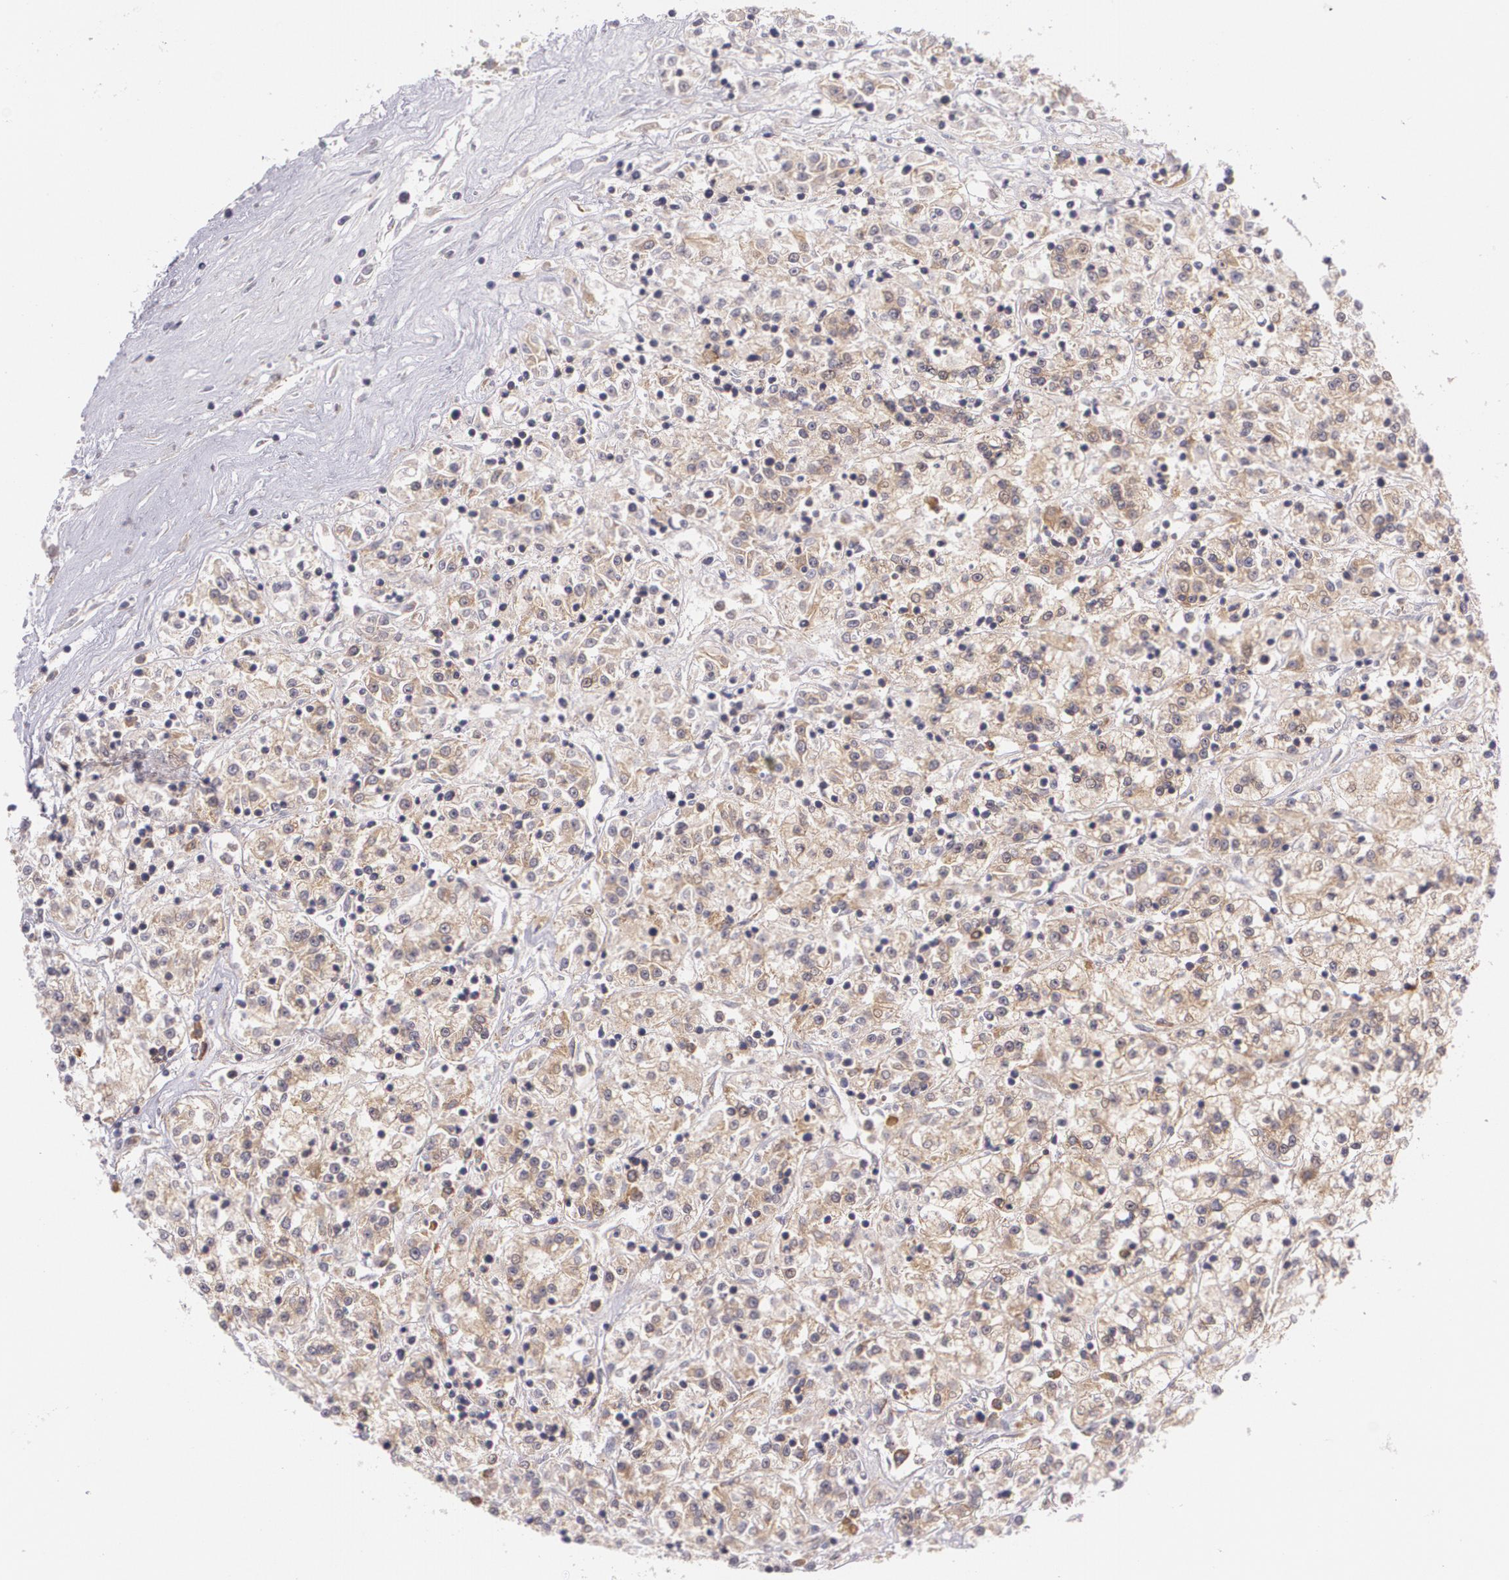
{"staining": {"intensity": "weak", "quantity": ">75%", "location": "cytoplasmic/membranous"}, "tissue": "renal cancer", "cell_type": "Tumor cells", "image_type": "cancer", "snomed": [{"axis": "morphology", "description": "Adenocarcinoma, NOS"}, {"axis": "topography", "description": "Kidney"}], "caption": "A high-resolution photomicrograph shows immunohistochemistry (IHC) staining of renal cancer (adenocarcinoma), which demonstrates weak cytoplasmic/membranous positivity in approximately >75% of tumor cells. (brown staining indicates protein expression, while blue staining denotes nuclei).", "gene": "CCL17", "patient": {"sex": "female", "age": 76}}